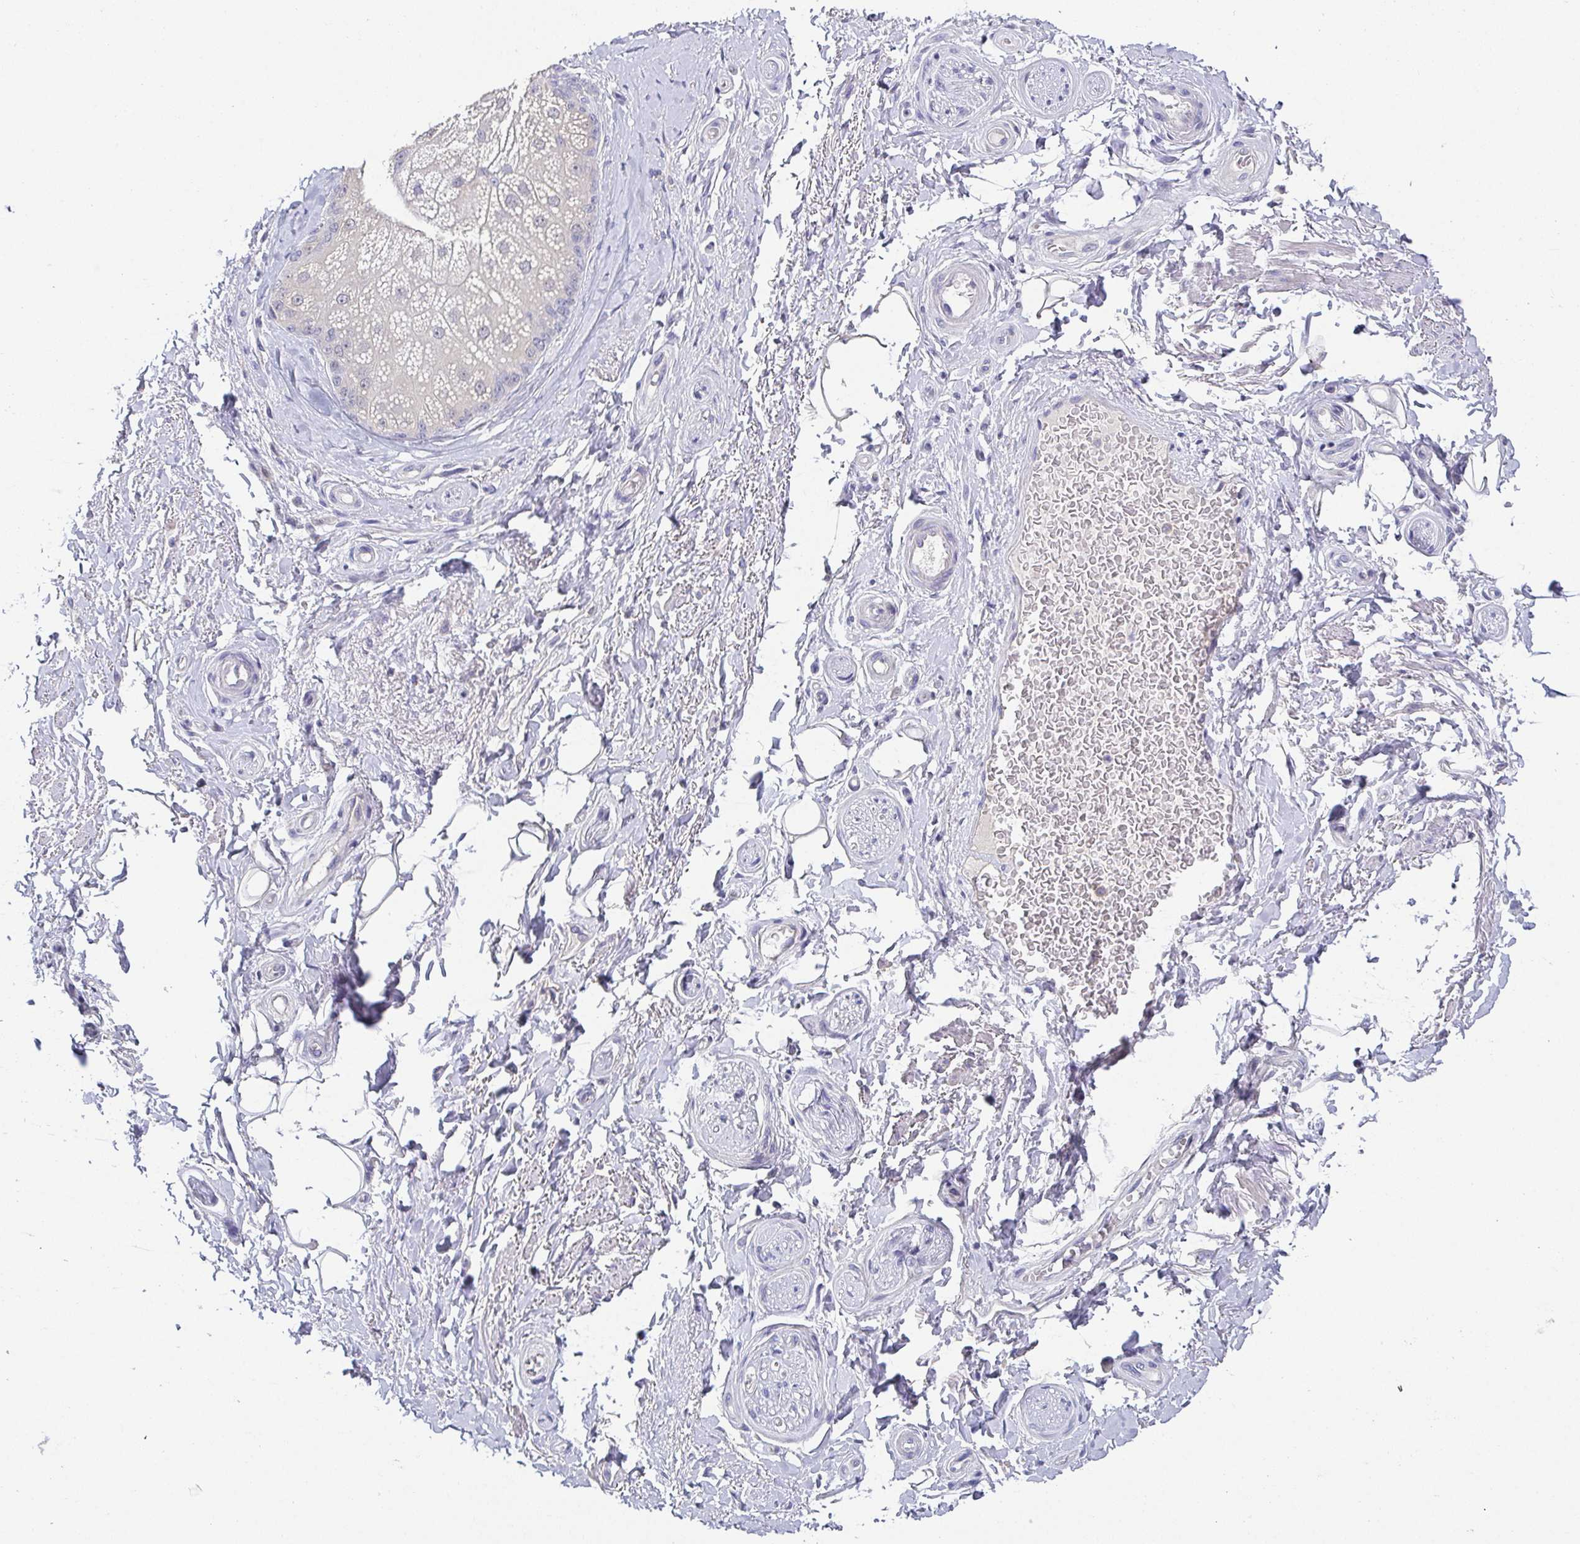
{"staining": {"intensity": "negative", "quantity": "none", "location": "none"}, "tissue": "adipose tissue", "cell_type": "Adipocytes", "image_type": "normal", "snomed": [{"axis": "morphology", "description": "Normal tissue, NOS"}, {"axis": "topography", "description": "Peripheral nerve tissue"}], "caption": "This image is of normal adipose tissue stained with IHC to label a protein in brown with the nuclei are counter-stained blue. There is no staining in adipocytes. (DAB IHC with hematoxylin counter stain).", "gene": "RNASE7", "patient": {"sex": "male", "age": 51}}